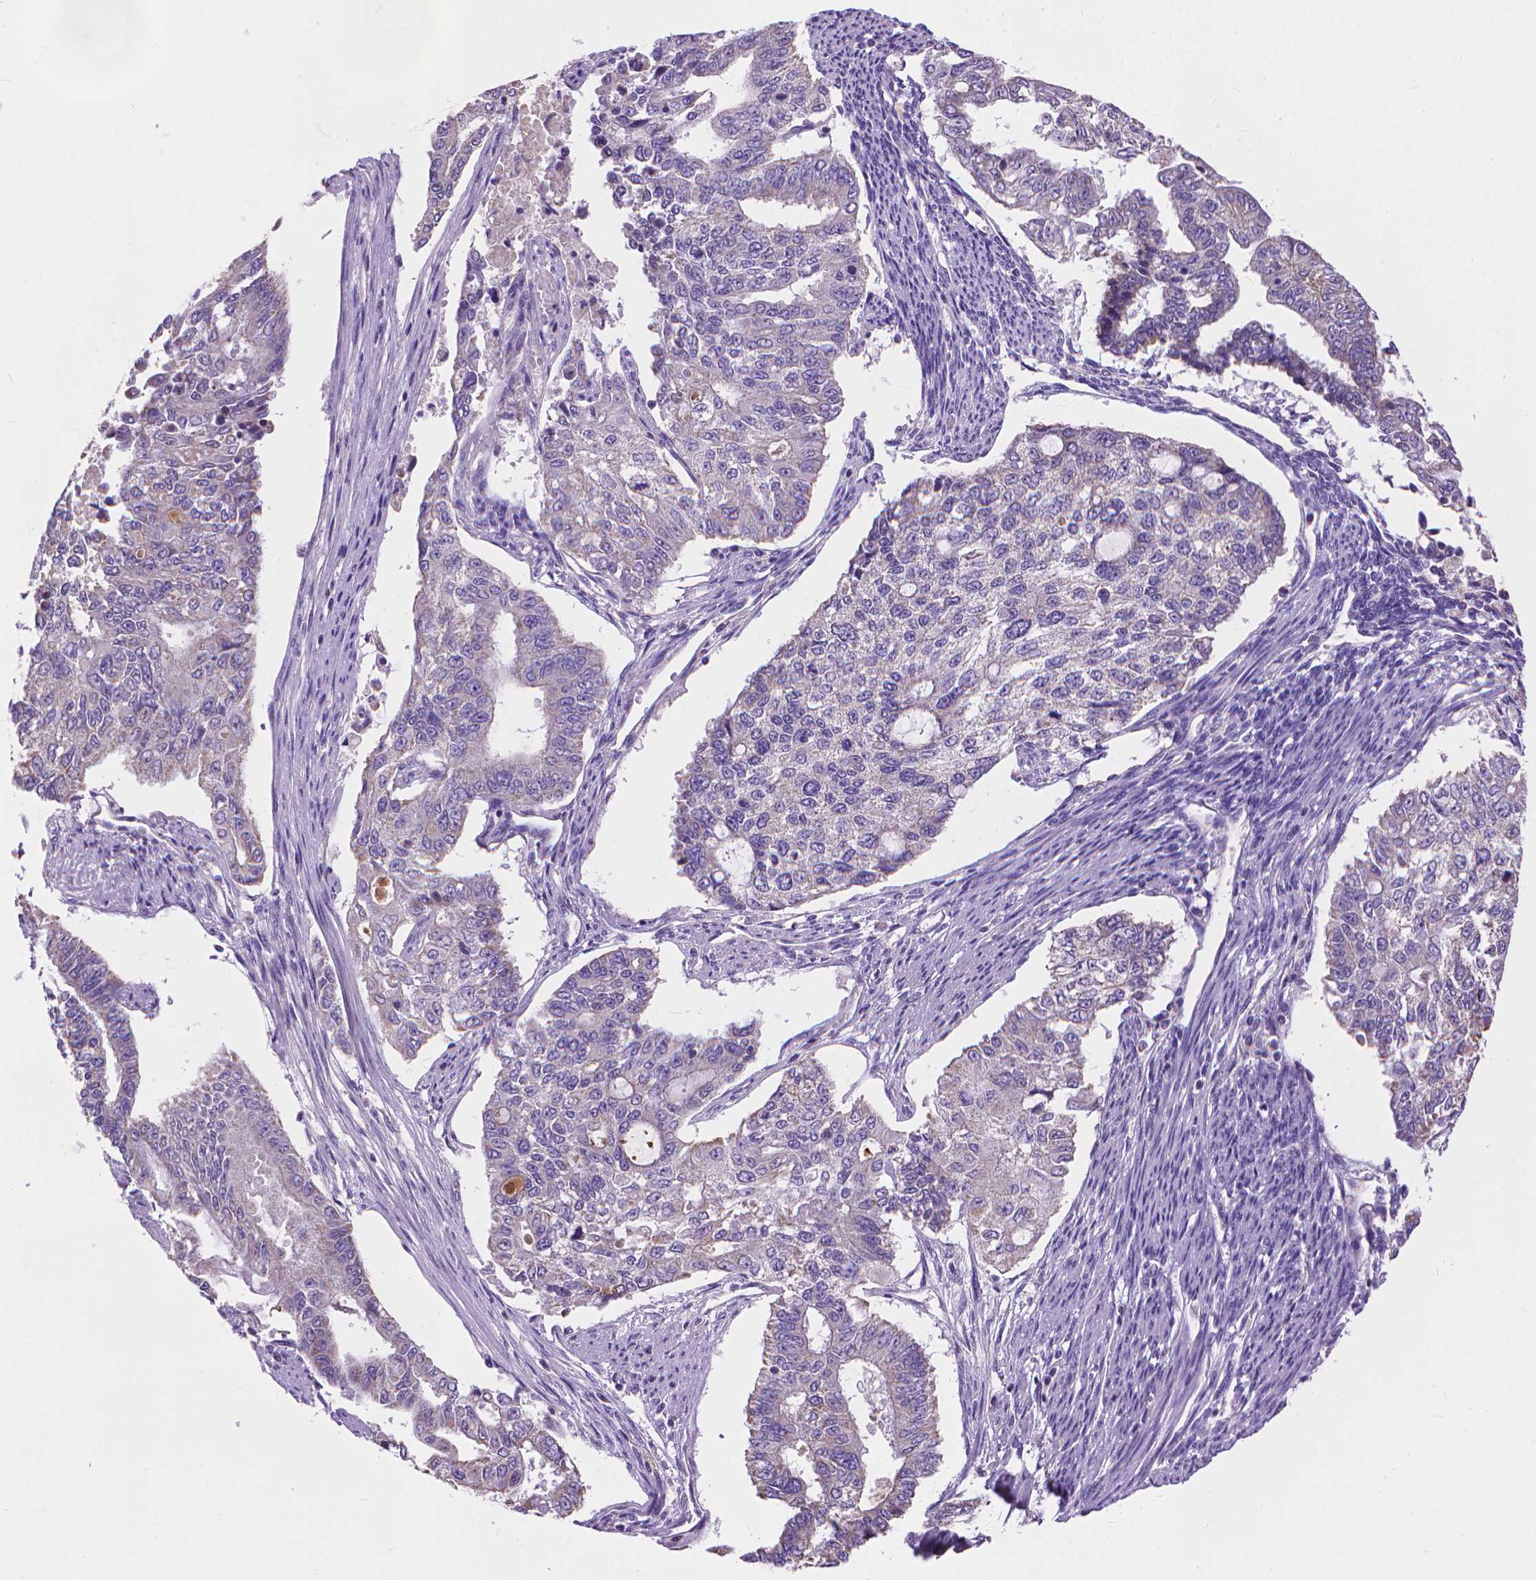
{"staining": {"intensity": "negative", "quantity": "none", "location": "none"}, "tissue": "endometrial cancer", "cell_type": "Tumor cells", "image_type": "cancer", "snomed": [{"axis": "morphology", "description": "Adenocarcinoma, NOS"}, {"axis": "topography", "description": "Uterus"}], "caption": "Adenocarcinoma (endometrial) stained for a protein using immunohistochemistry shows no staining tumor cells.", "gene": "SYN1", "patient": {"sex": "female", "age": 59}}